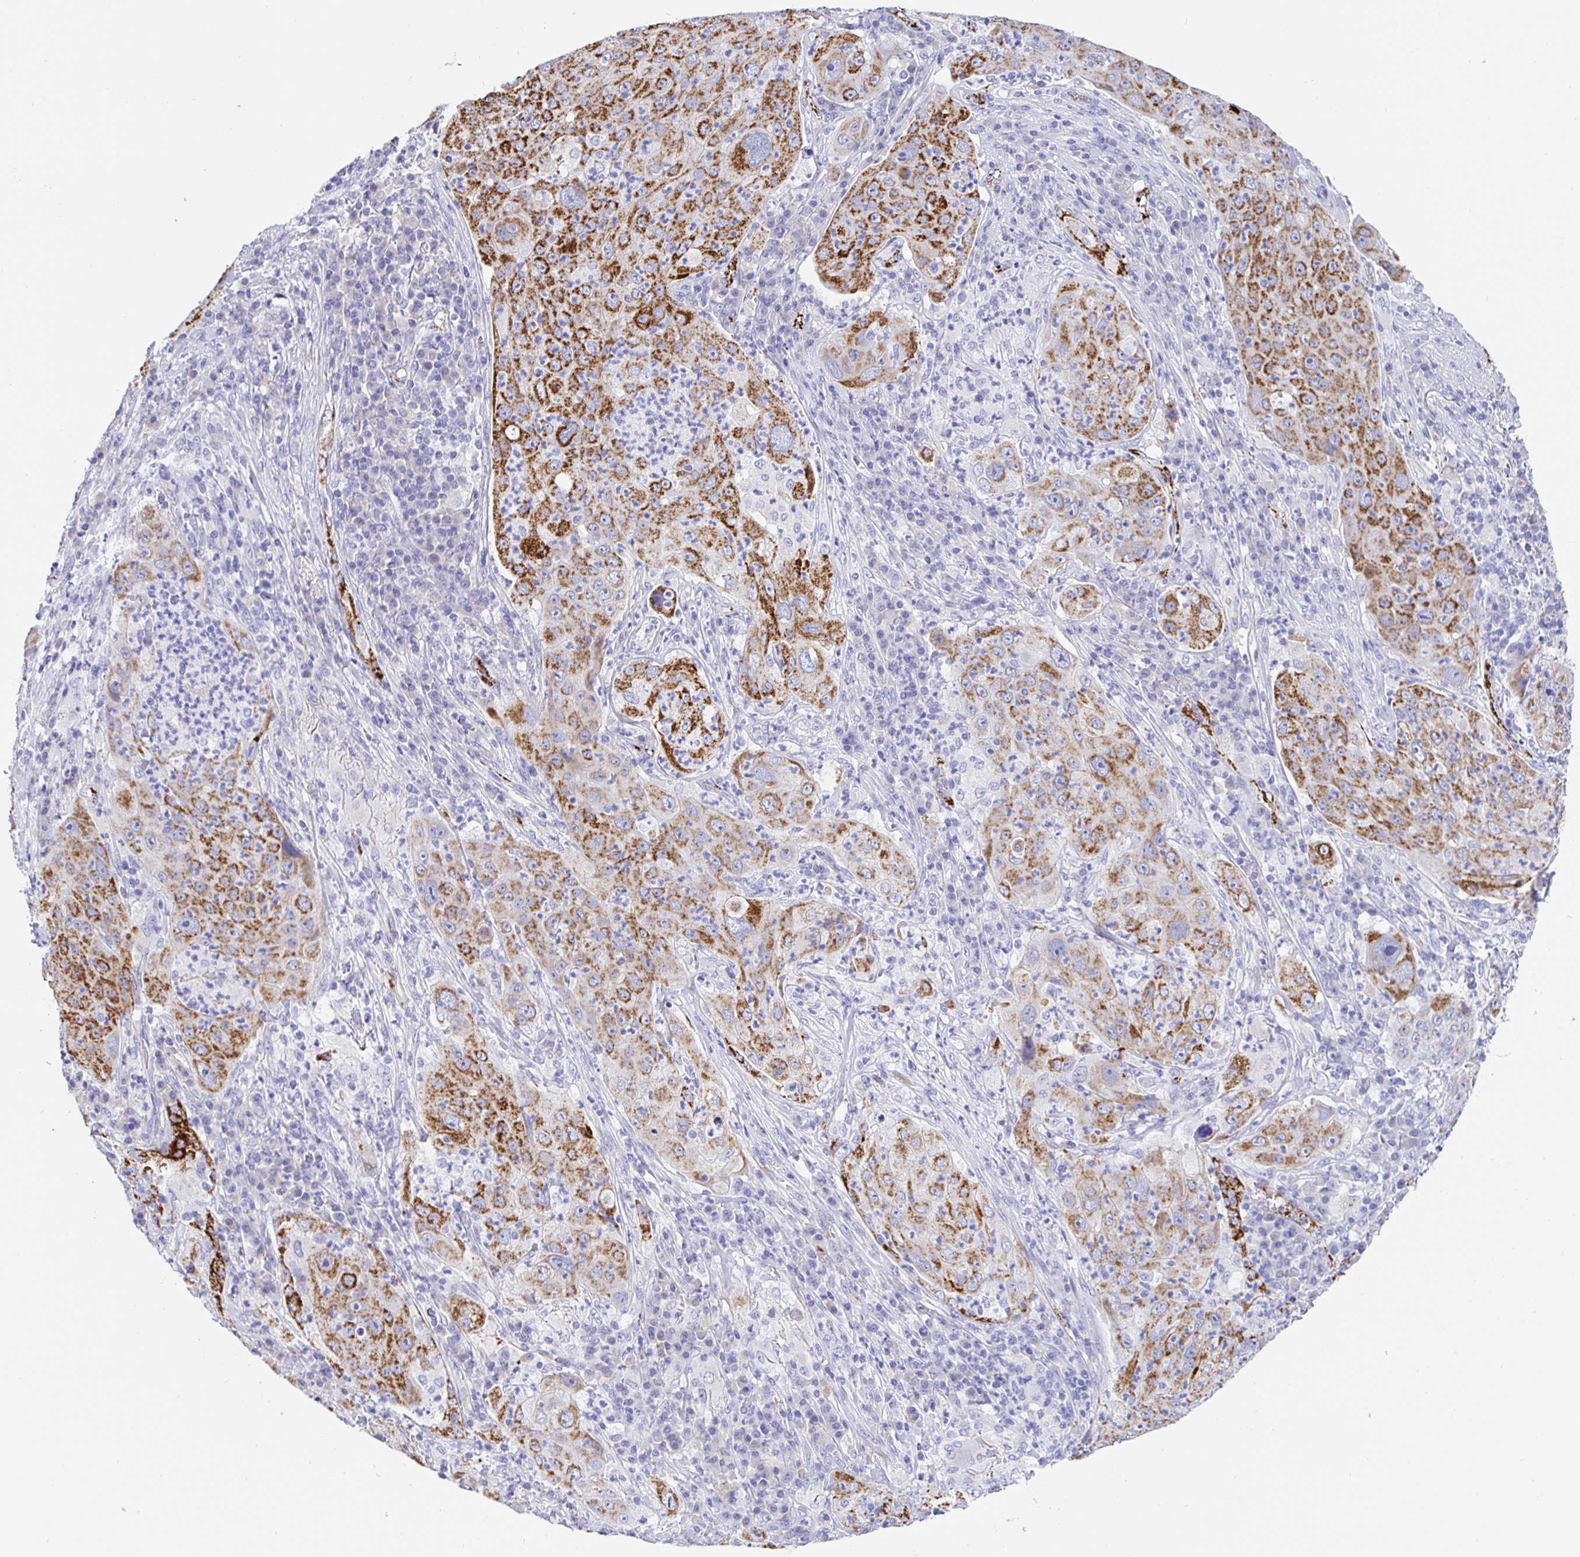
{"staining": {"intensity": "moderate", "quantity": ">75%", "location": "cytoplasmic/membranous"}, "tissue": "lung cancer", "cell_type": "Tumor cells", "image_type": "cancer", "snomed": [{"axis": "morphology", "description": "Squamous cell carcinoma, NOS"}, {"axis": "topography", "description": "Lung"}], "caption": "Approximately >75% of tumor cells in lung cancer show moderate cytoplasmic/membranous protein positivity as visualized by brown immunohistochemical staining.", "gene": "MAOA", "patient": {"sex": "female", "age": 59}}